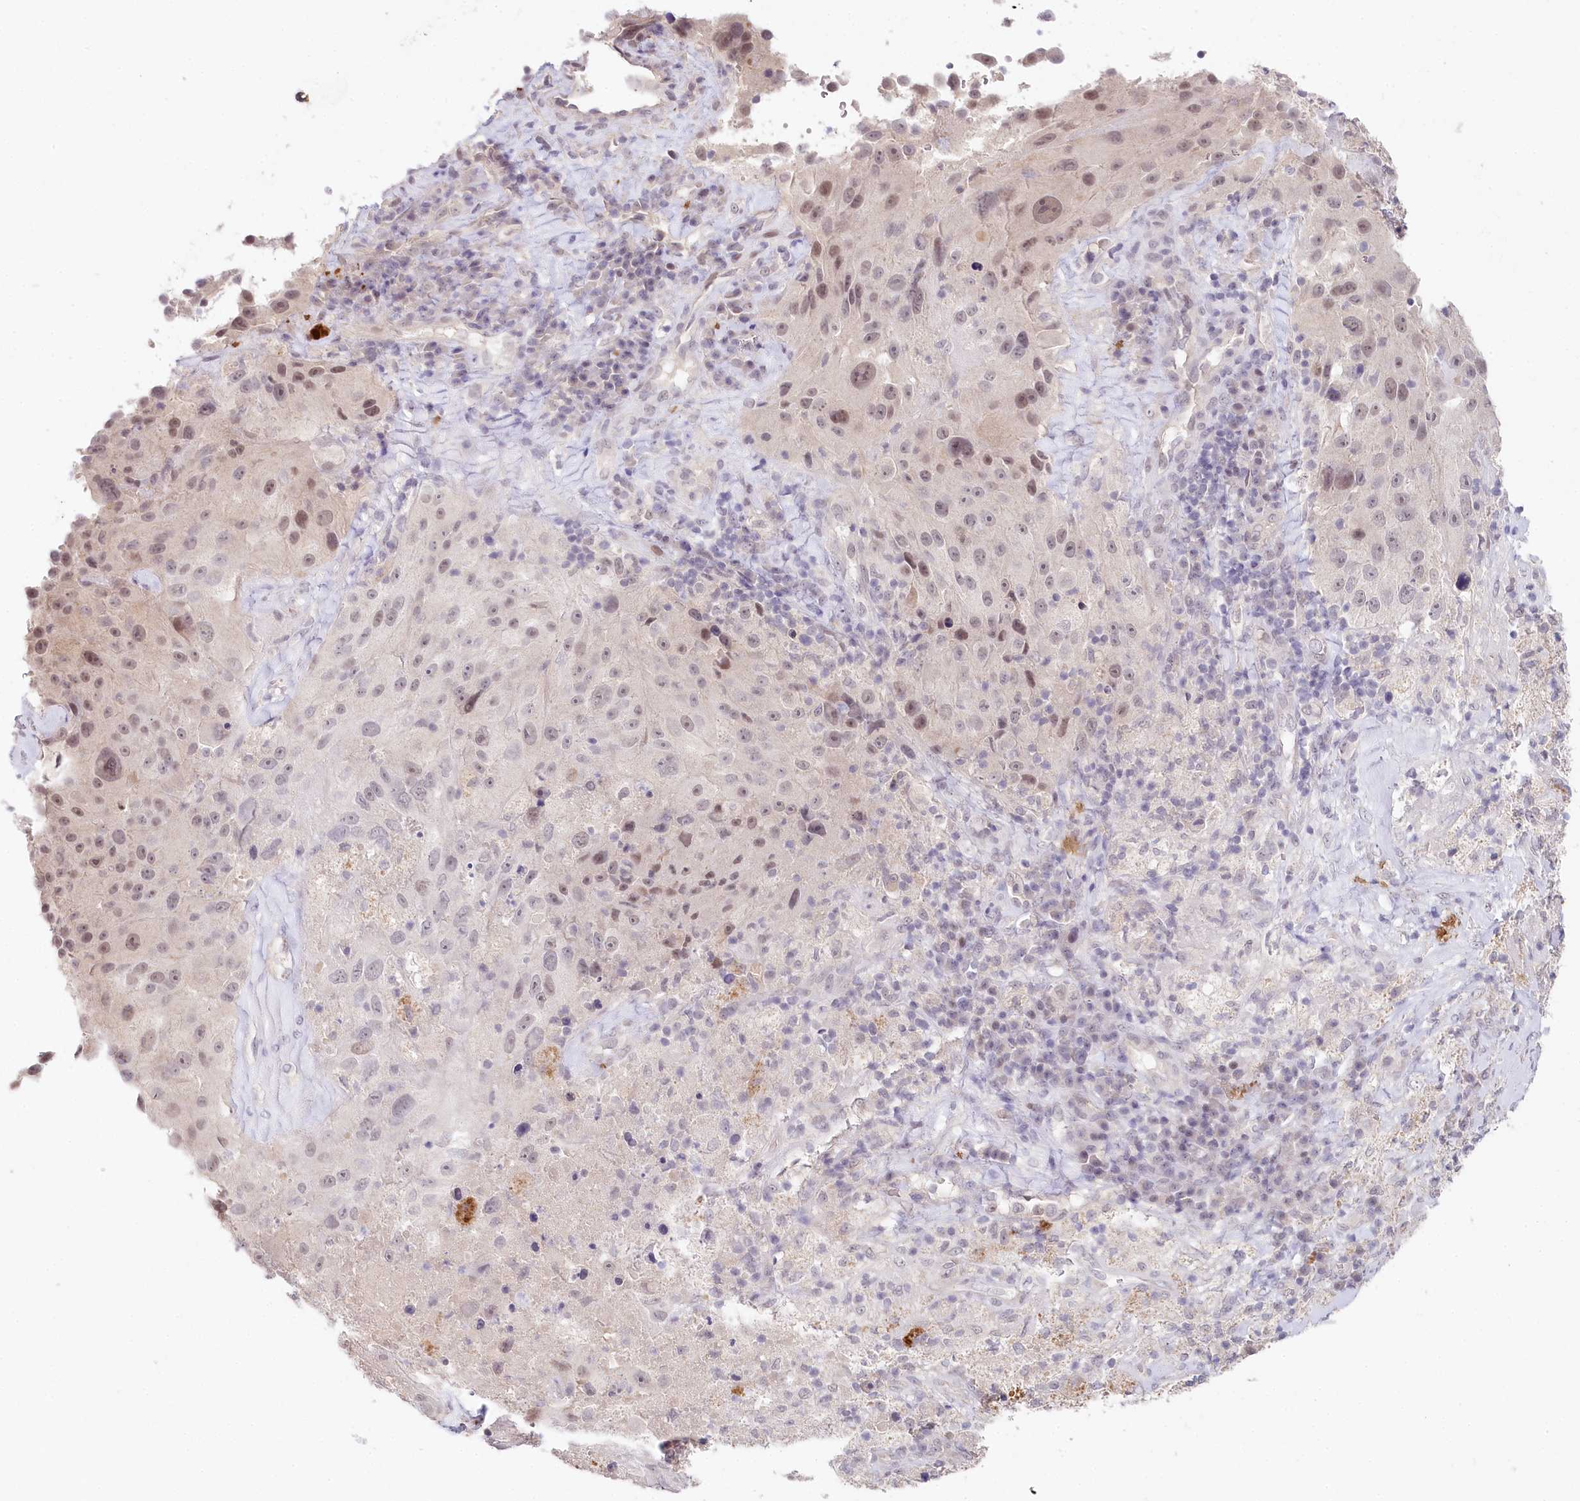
{"staining": {"intensity": "moderate", "quantity": "<25%", "location": "nuclear"}, "tissue": "melanoma", "cell_type": "Tumor cells", "image_type": "cancer", "snomed": [{"axis": "morphology", "description": "Malignant melanoma, Metastatic site"}, {"axis": "topography", "description": "Lymph node"}], "caption": "Moderate nuclear staining for a protein is appreciated in about <25% of tumor cells of malignant melanoma (metastatic site) using immunohistochemistry.", "gene": "AMTN", "patient": {"sex": "male", "age": 62}}